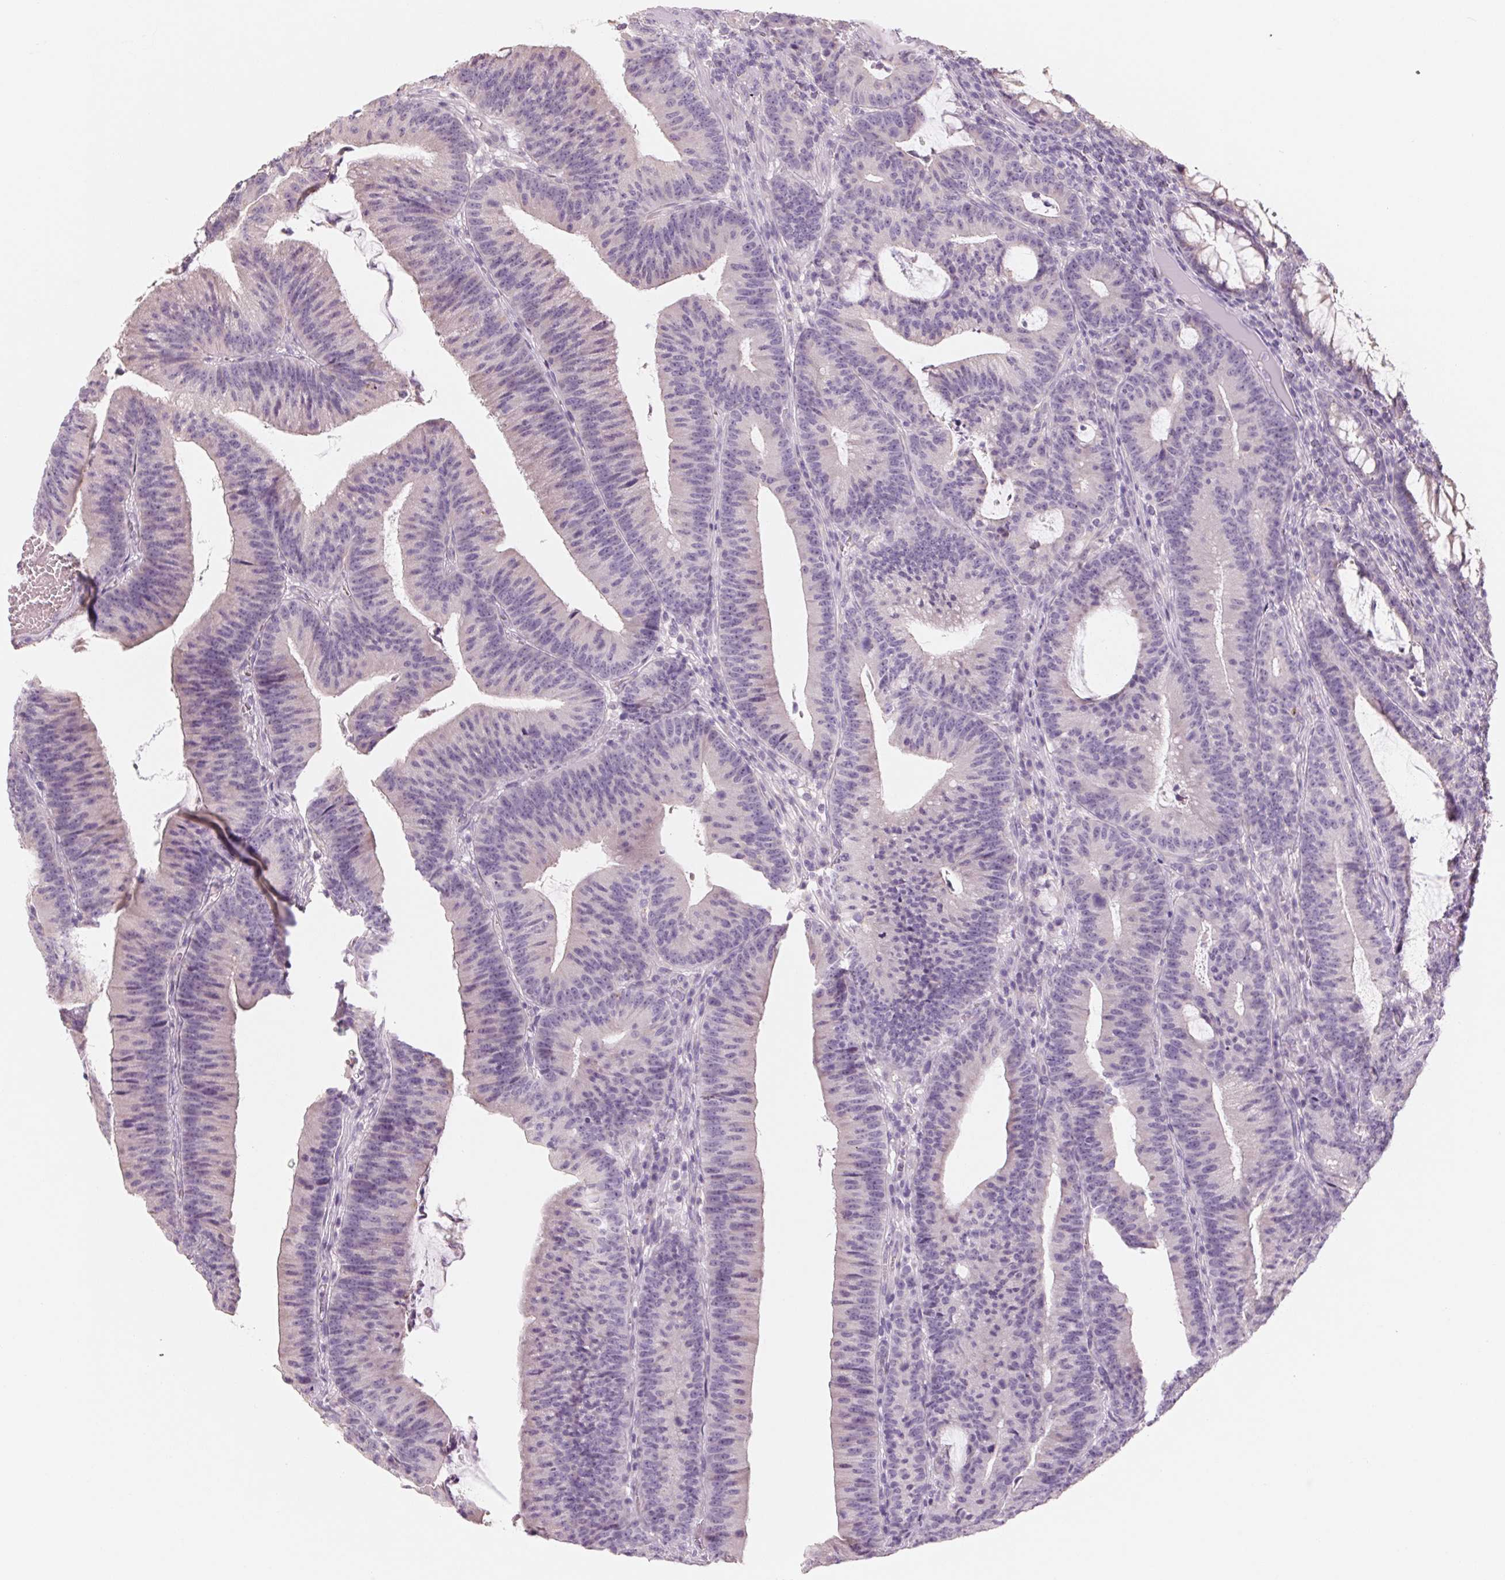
{"staining": {"intensity": "negative", "quantity": "none", "location": "none"}, "tissue": "colorectal cancer", "cell_type": "Tumor cells", "image_type": "cancer", "snomed": [{"axis": "morphology", "description": "Adenocarcinoma, NOS"}, {"axis": "topography", "description": "Colon"}], "caption": "A high-resolution photomicrograph shows immunohistochemistry (IHC) staining of colorectal adenocarcinoma, which reveals no significant expression in tumor cells.", "gene": "POU1F1", "patient": {"sex": "female", "age": 78}}